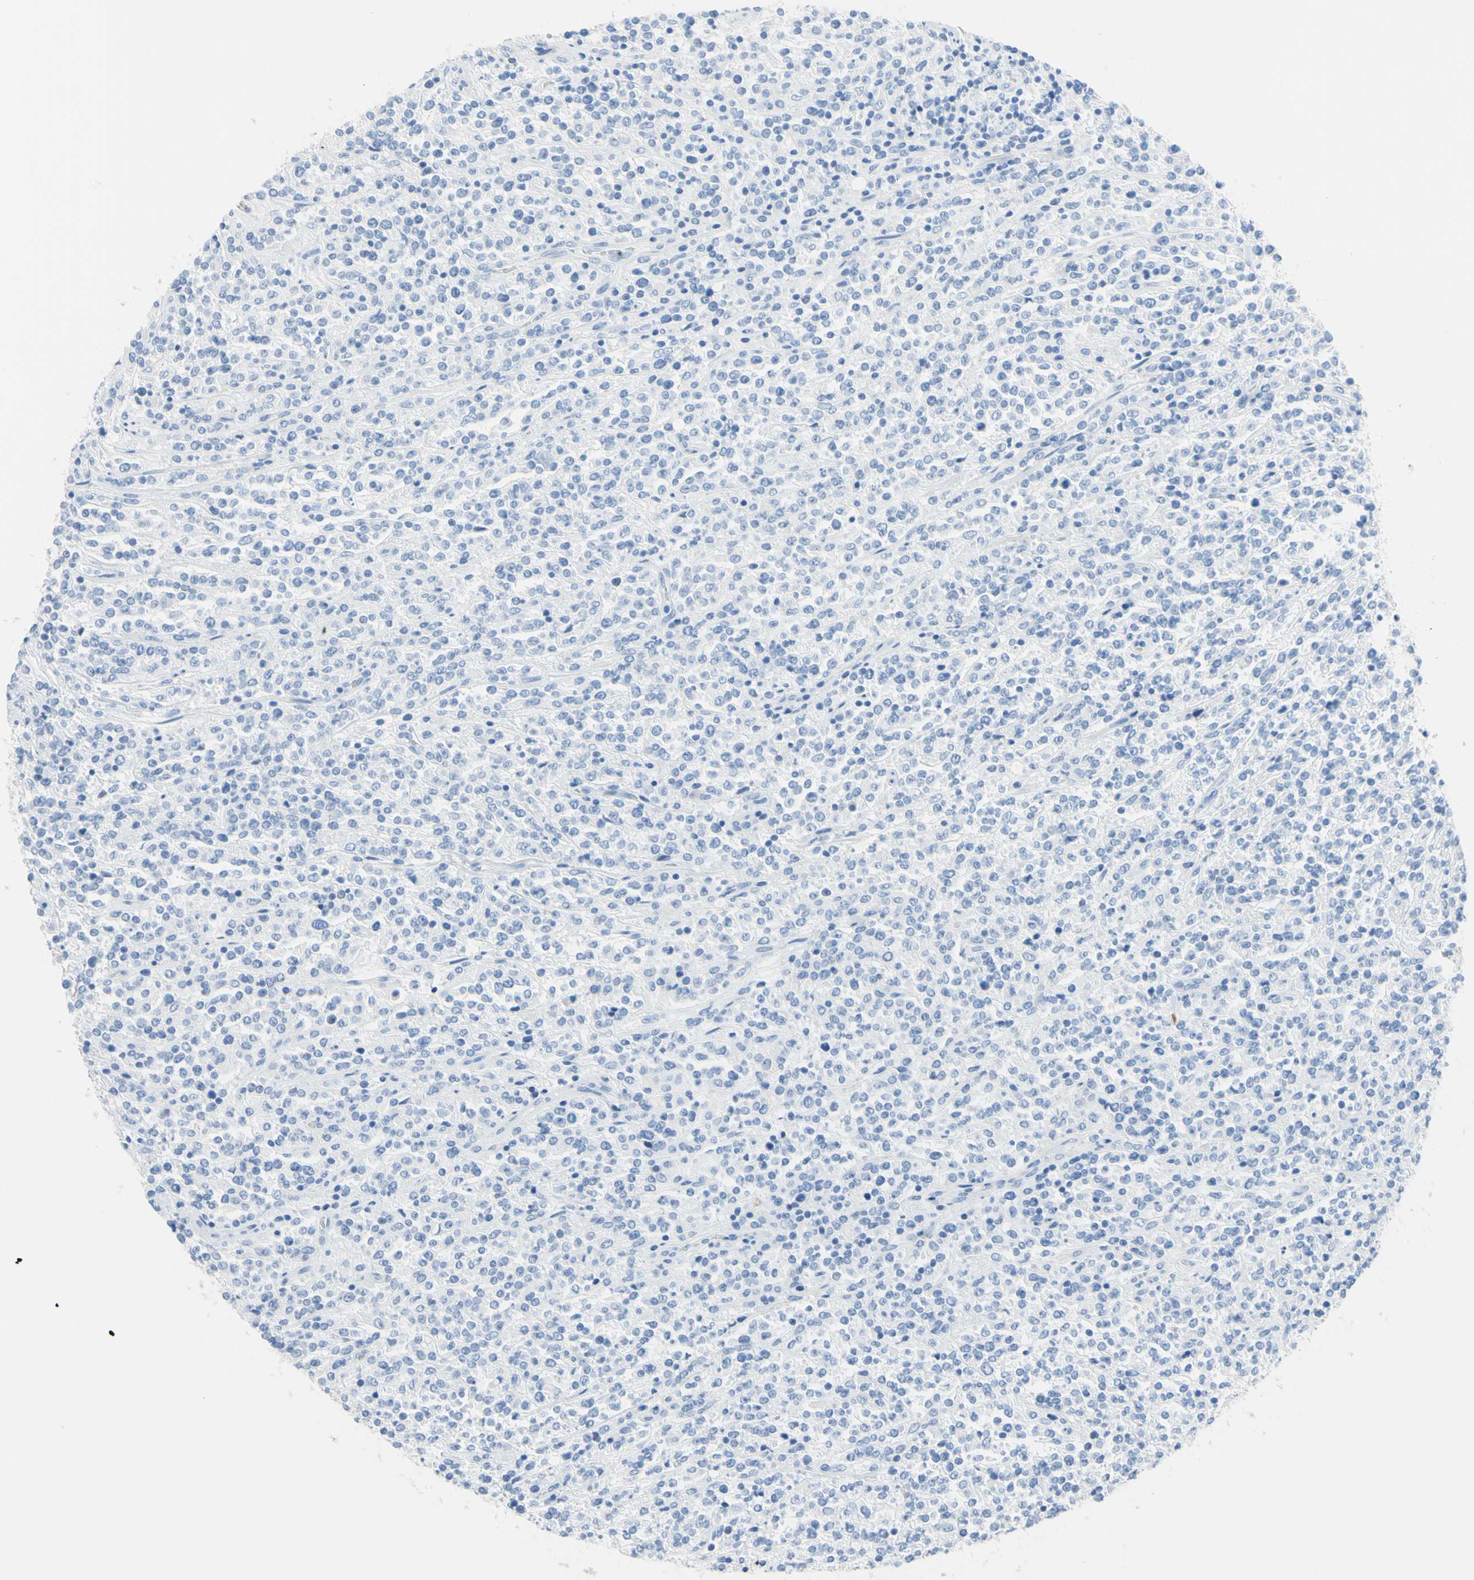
{"staining": {"intensity": "negative", "quantity": "none", "location": "none"}, "tissue": "lymphoma", "cell_type": "Tumor cells", "image_type": "cancer", "snomed": [{"axis": "morphology", "description": "Malignant lymphoma, non-Hodgkin's type, High grade"}, {"axis": "topography", "description": "Soft tissue"}], "caption": "Tumor cells are negative for brown protein staining in lymphoma.", "gene": "IL6ST", "patient": {"sex": "male", "age": 18}}